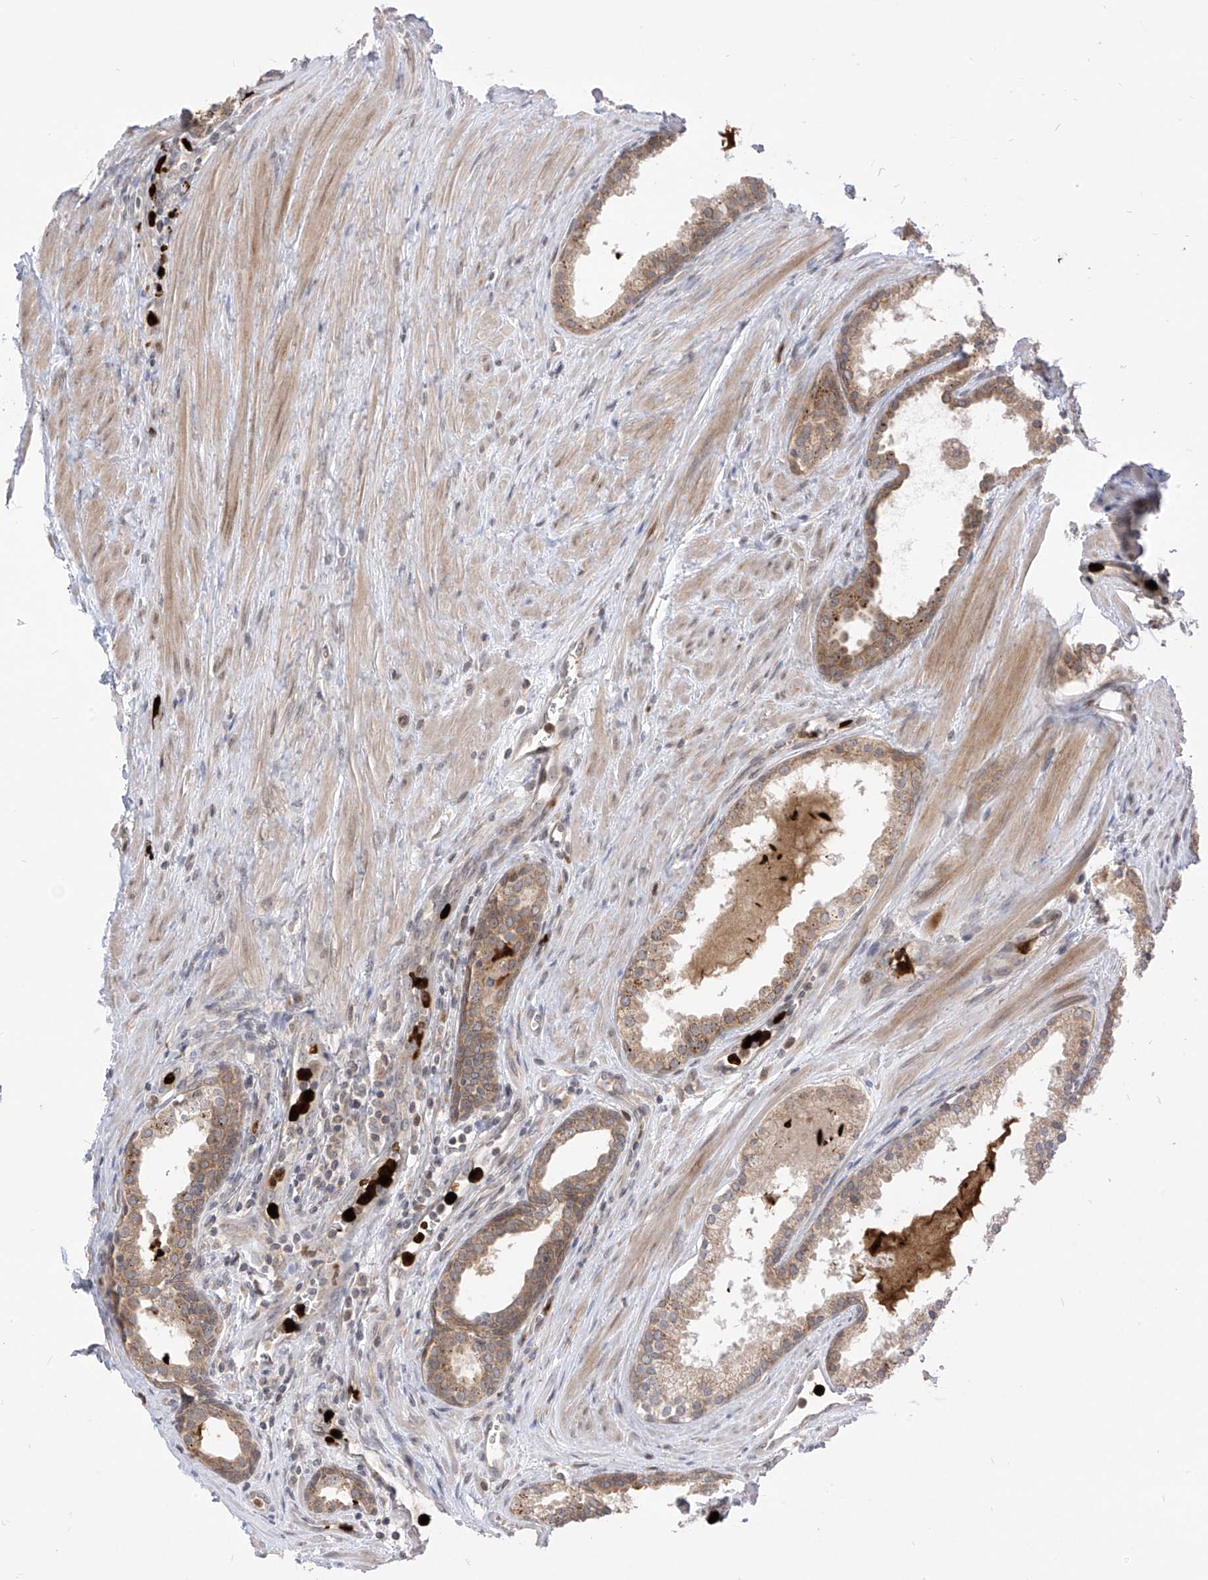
{"staining": {"intensity": "moderate", "quantity": "25%-75%", "location": "cytoplasmic/membranous"}, "tissue": "prostate cancer", "cell_type": "Tumor cells", "image_type": "cancer", "snomed": [{"axis": "morphology", "description": "Adenocarcinoma, High grade"}, {"axis": "topography", "description": "Prostate"}], "caption": "Human high-grade adenocarcinoma (prostate) stained for a protein (brown) demonstrates moderate cytoplasmic/membranous positive positivity in approximately 25%-75% of tumor cells.", "gene": "CNKSR1", "patient": {"sex": "male", "age": 68}}